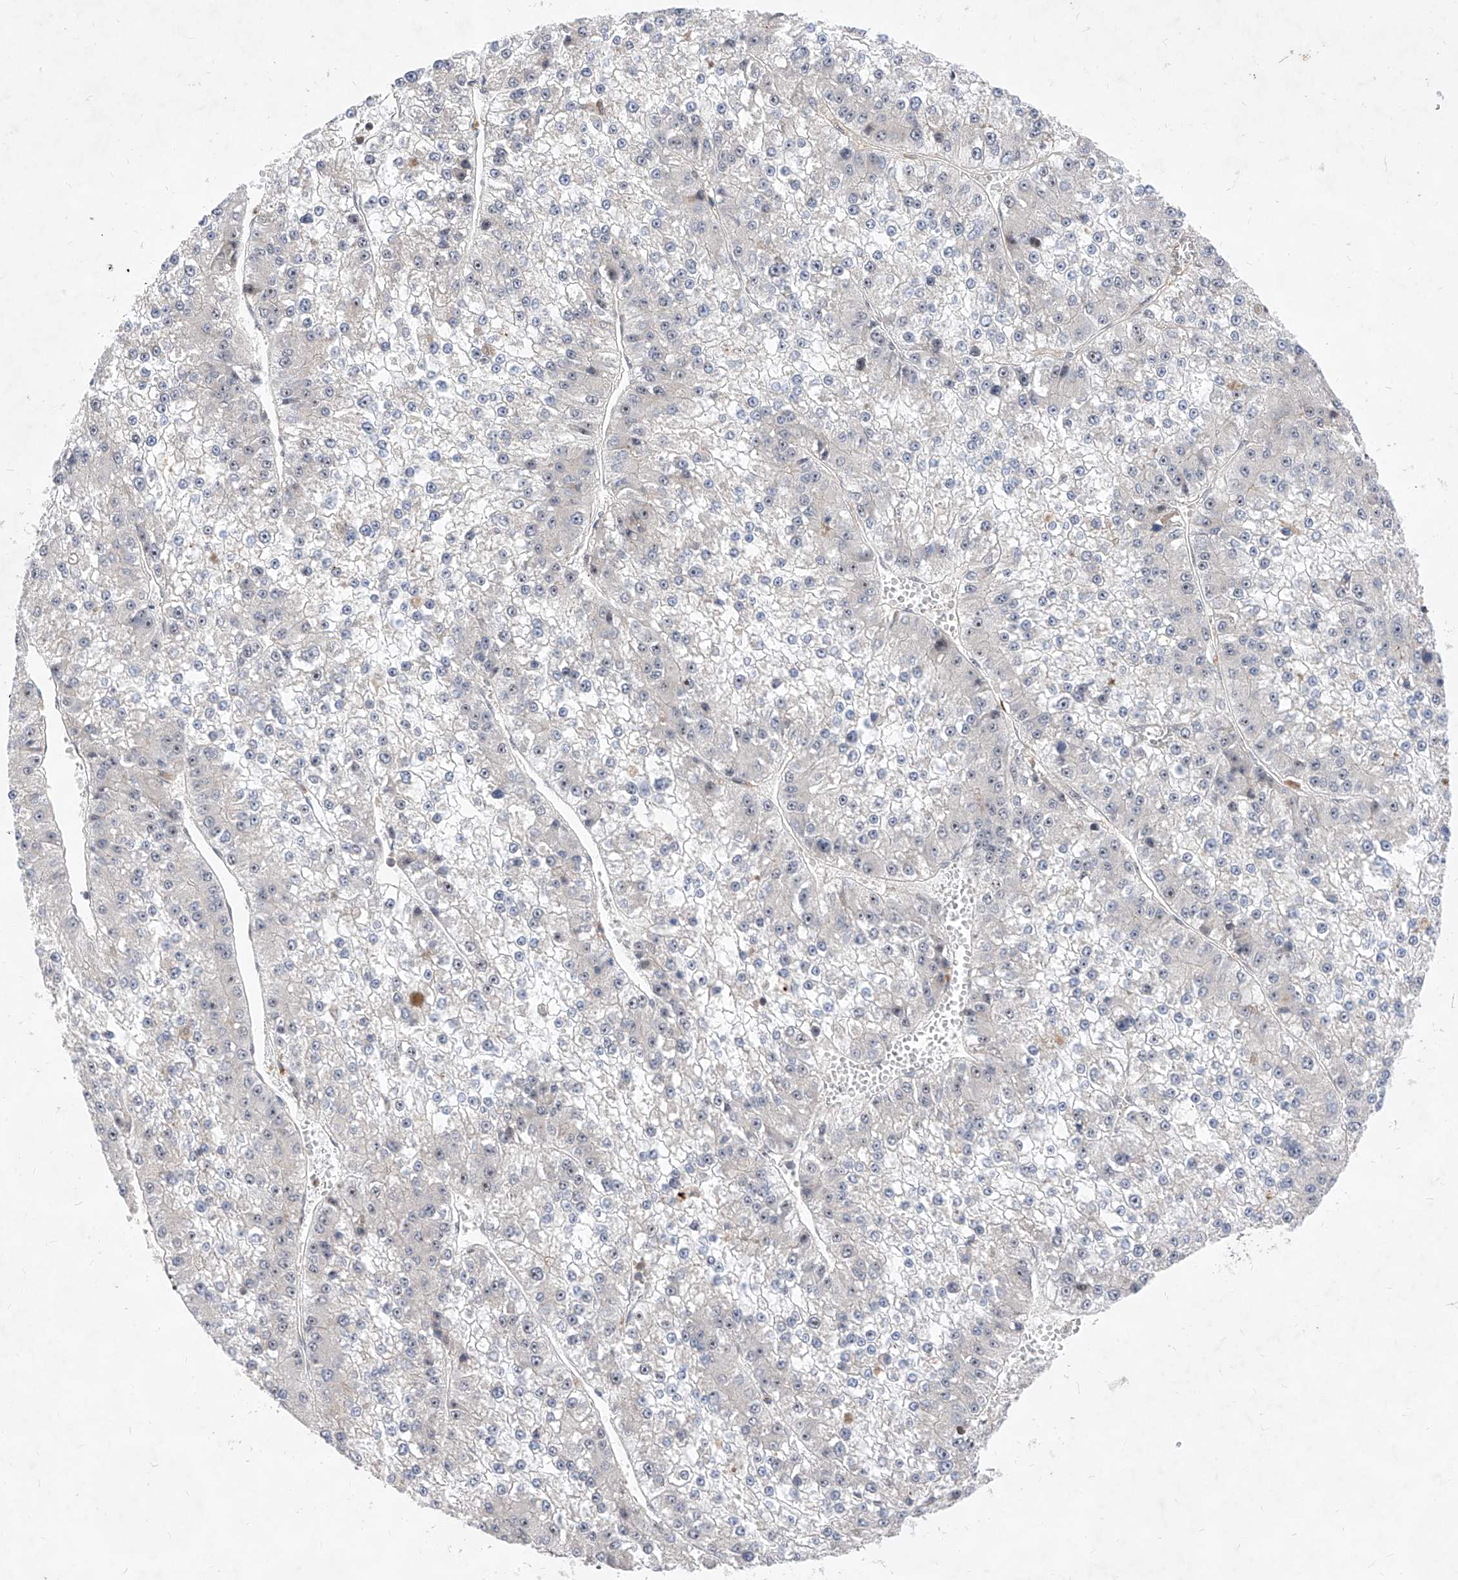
{"staining": {"intensity": "negative", "quantity": "none", "location": "none"}, "tissue": "liver cancer", "cell_type": "Tumor cells", "image_type": "cancer", "snomed": [{"axis": "morphology", "description": "Carcinoma, Hepatocellular, NOS"}, {"axis": "topography", "description": "Liver"}], "caption": "Protein analysis of hepatocellular carcinoma (liver) displays no significant positivity in tumor cells.", "gene": "LGR4", "patient": {"sex": "female", "age": 73}}